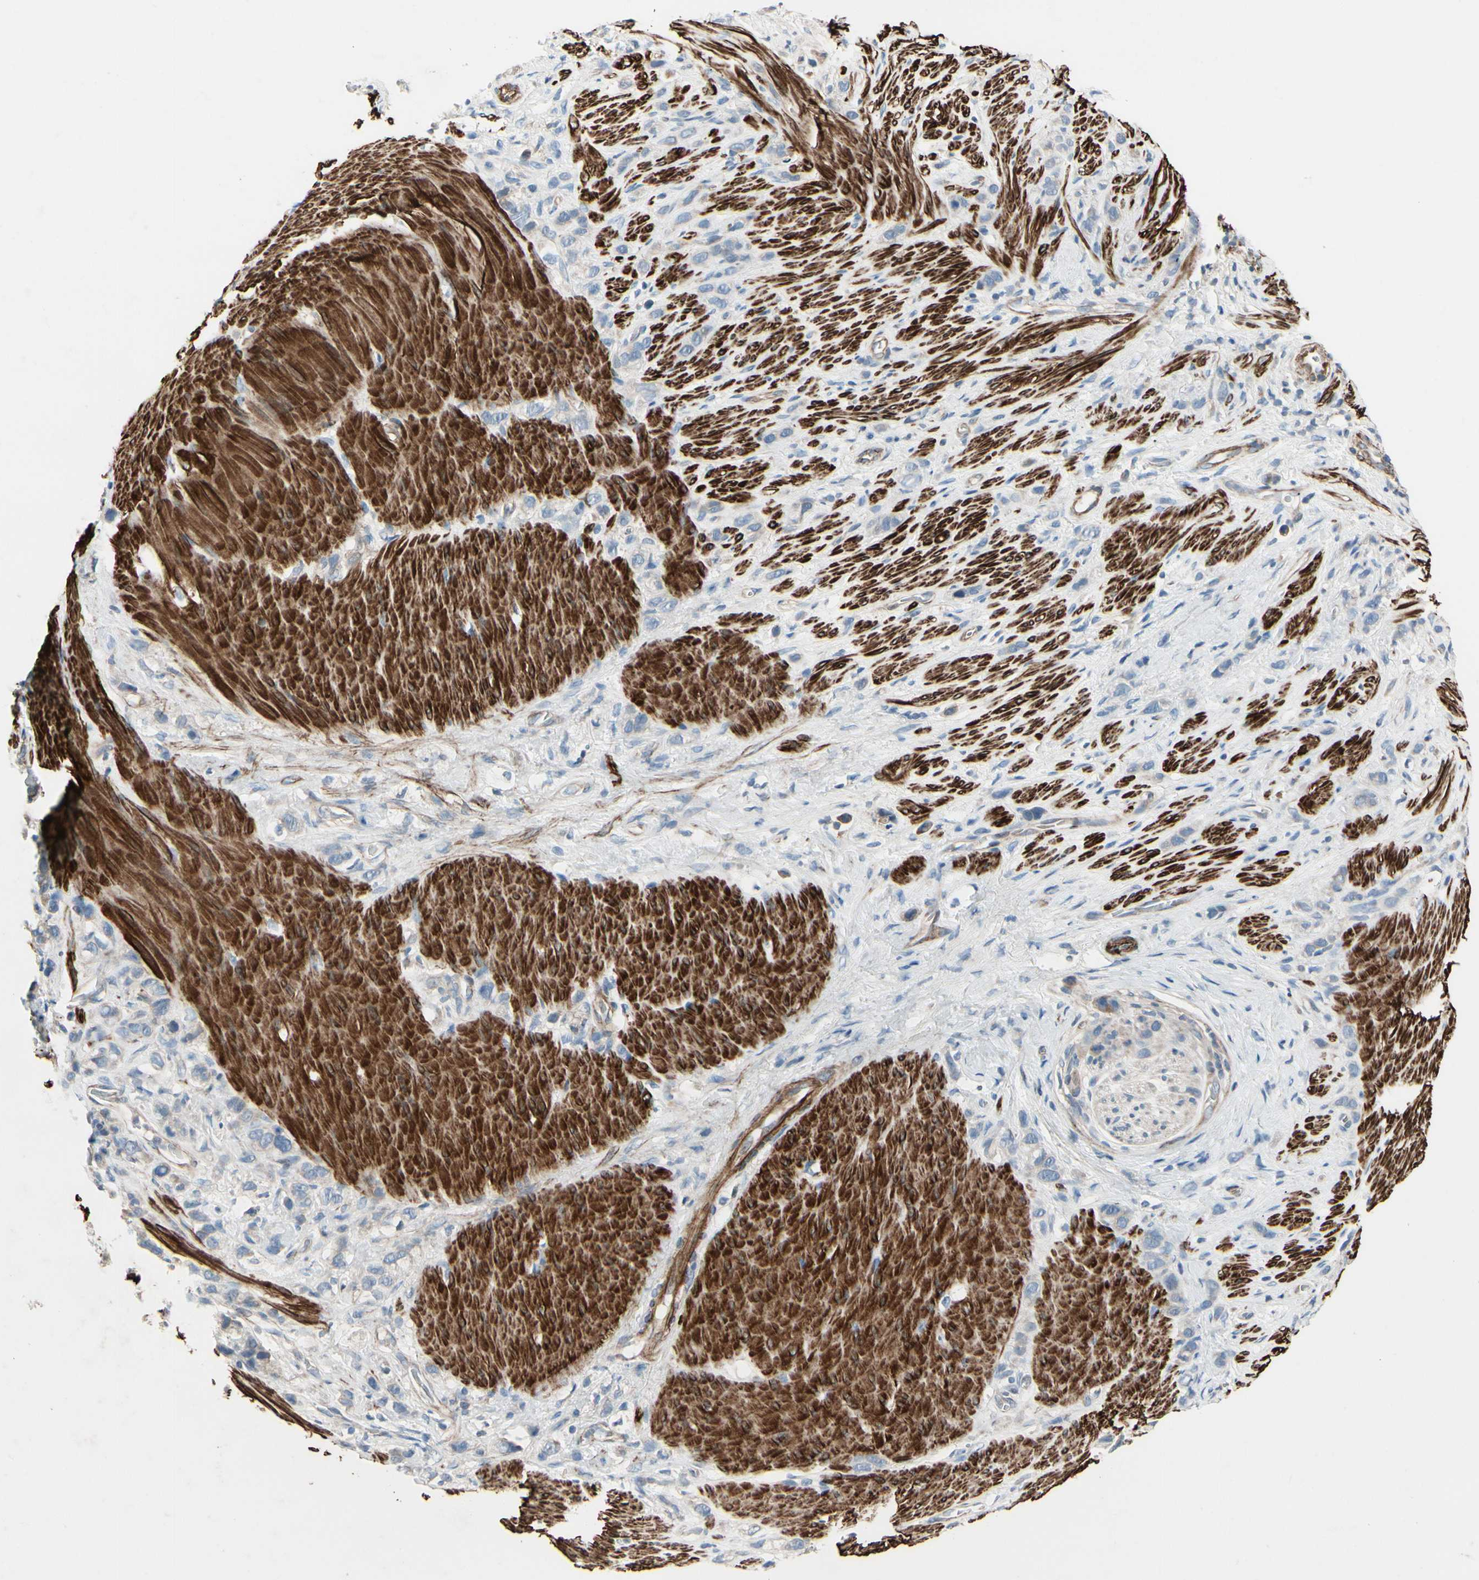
{"staining": {"intensity": "negative", "quantity": "none", "location": "none"}, "tissue": "stomach cancer", "cell_type": "Tumor cells", "image_type": "cancer", "snomed": [{"axis": "morphology", "description": "Normal tissue, NOS"}, {"axis": "morphology", "description": "Adenocarcinoma, NOS"}, {"axis": "morphology", "description": "Adenocarcinoma, High grade"}, {"axis": "topography", "description": "Stomach, upper"}, {"axis": "topography", "description": "Stomach"}], "caption": "Immunohistochemistry histopathology image of neoplastic tissue: human adenocarcinoma (high-grade) (stomach) stained with DAB reveals no significant protein positivity in tumor cells. (DAB immunohistochemistry (IHC) visualized using brightfield microscopy, high magnification).", "gene": "TPM1", "patient": {"sex": "female", "age": 65}}